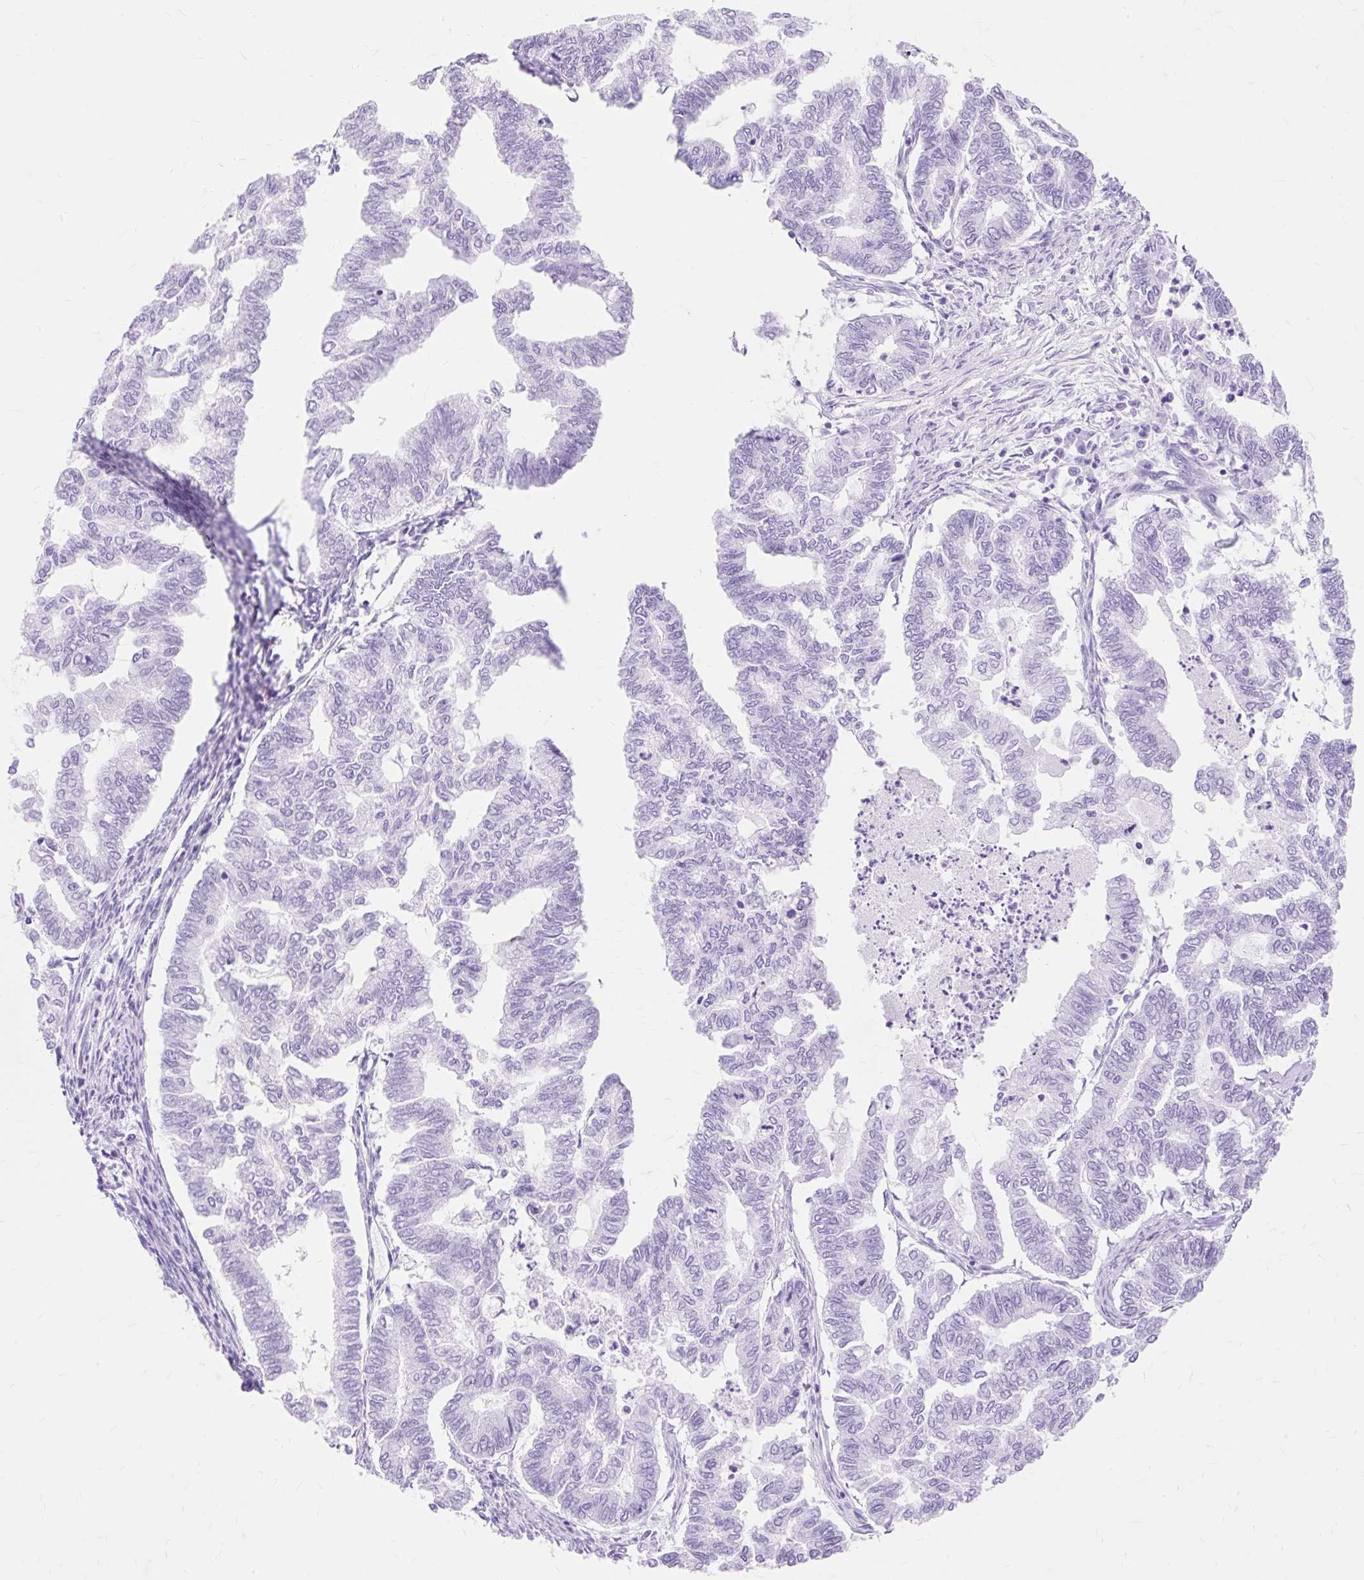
{"staining": {"intensity": "negative", "quantity": "none", "location": "none"}, "tissue": "endometrial cancer", "cell_type": "Tumor cells", "image_type": "cancer", "snomed": [{"axis": "morphology", "description": "Adenocarcinoma, NOS"}, {"axis": "topography", "description": "Endometrium"}], "caption": "IHC of human endometrial cancer reveals no staining in tumor cells.", "gene": "MBP", "patient": {"sex": "female", "age": 79}}